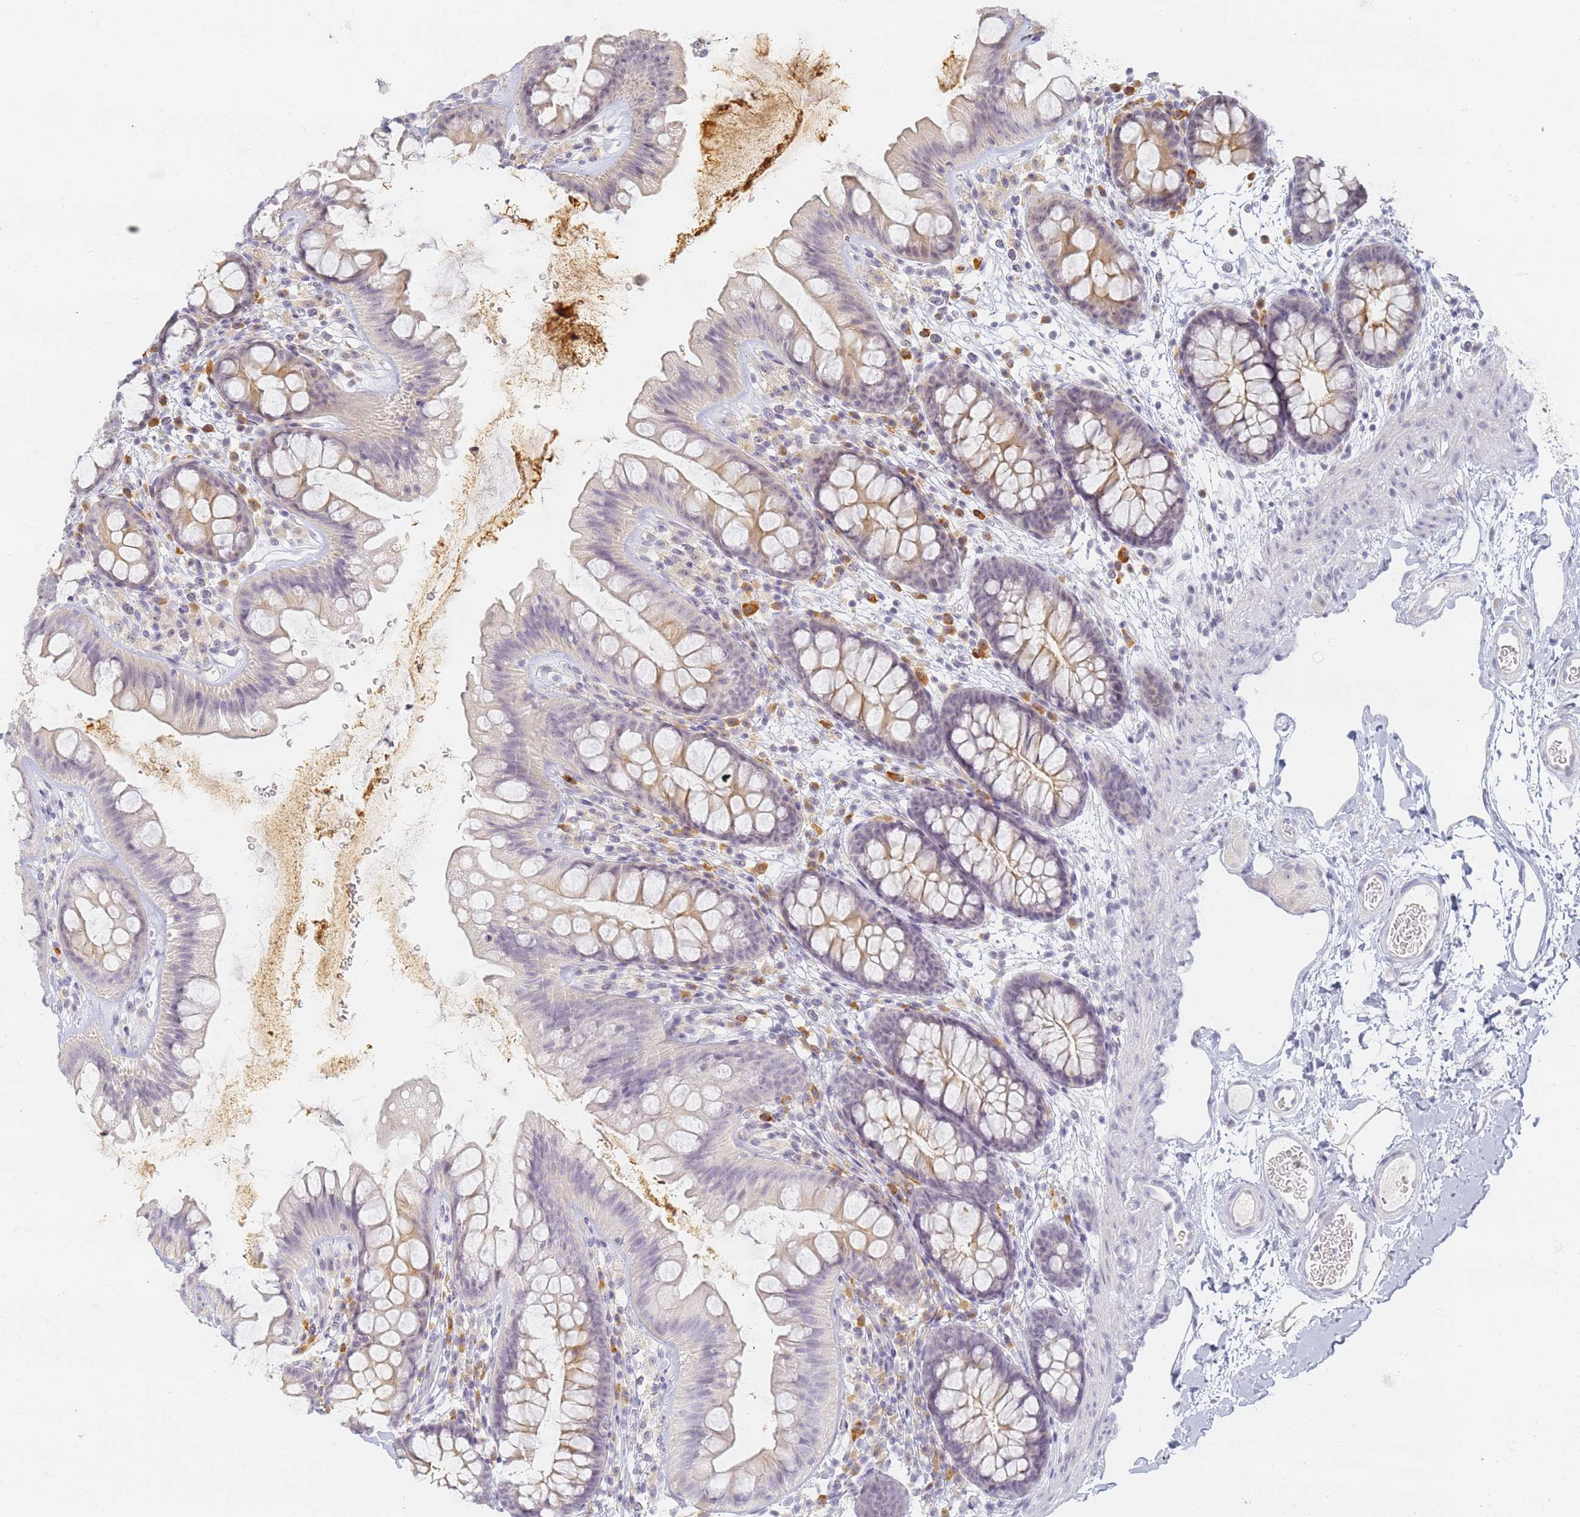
{"staining": {"intensity": "negative", "quantity": "none", "location": "none"}, "tissue": "colon", "cell_type": "Endothelial cells", "image_type": "normal", "snomed": [{"axis": "morphology", "description": "Normal tissue, NOS"}, {"axis": "topography", "description": "Colon"}], "caption": "There is no significant positivity in endothelial cells of colon. (DAB IHC, high magnification).", "gene": "SLC38A9", "patient": {"sex": "female", "age": 62}}